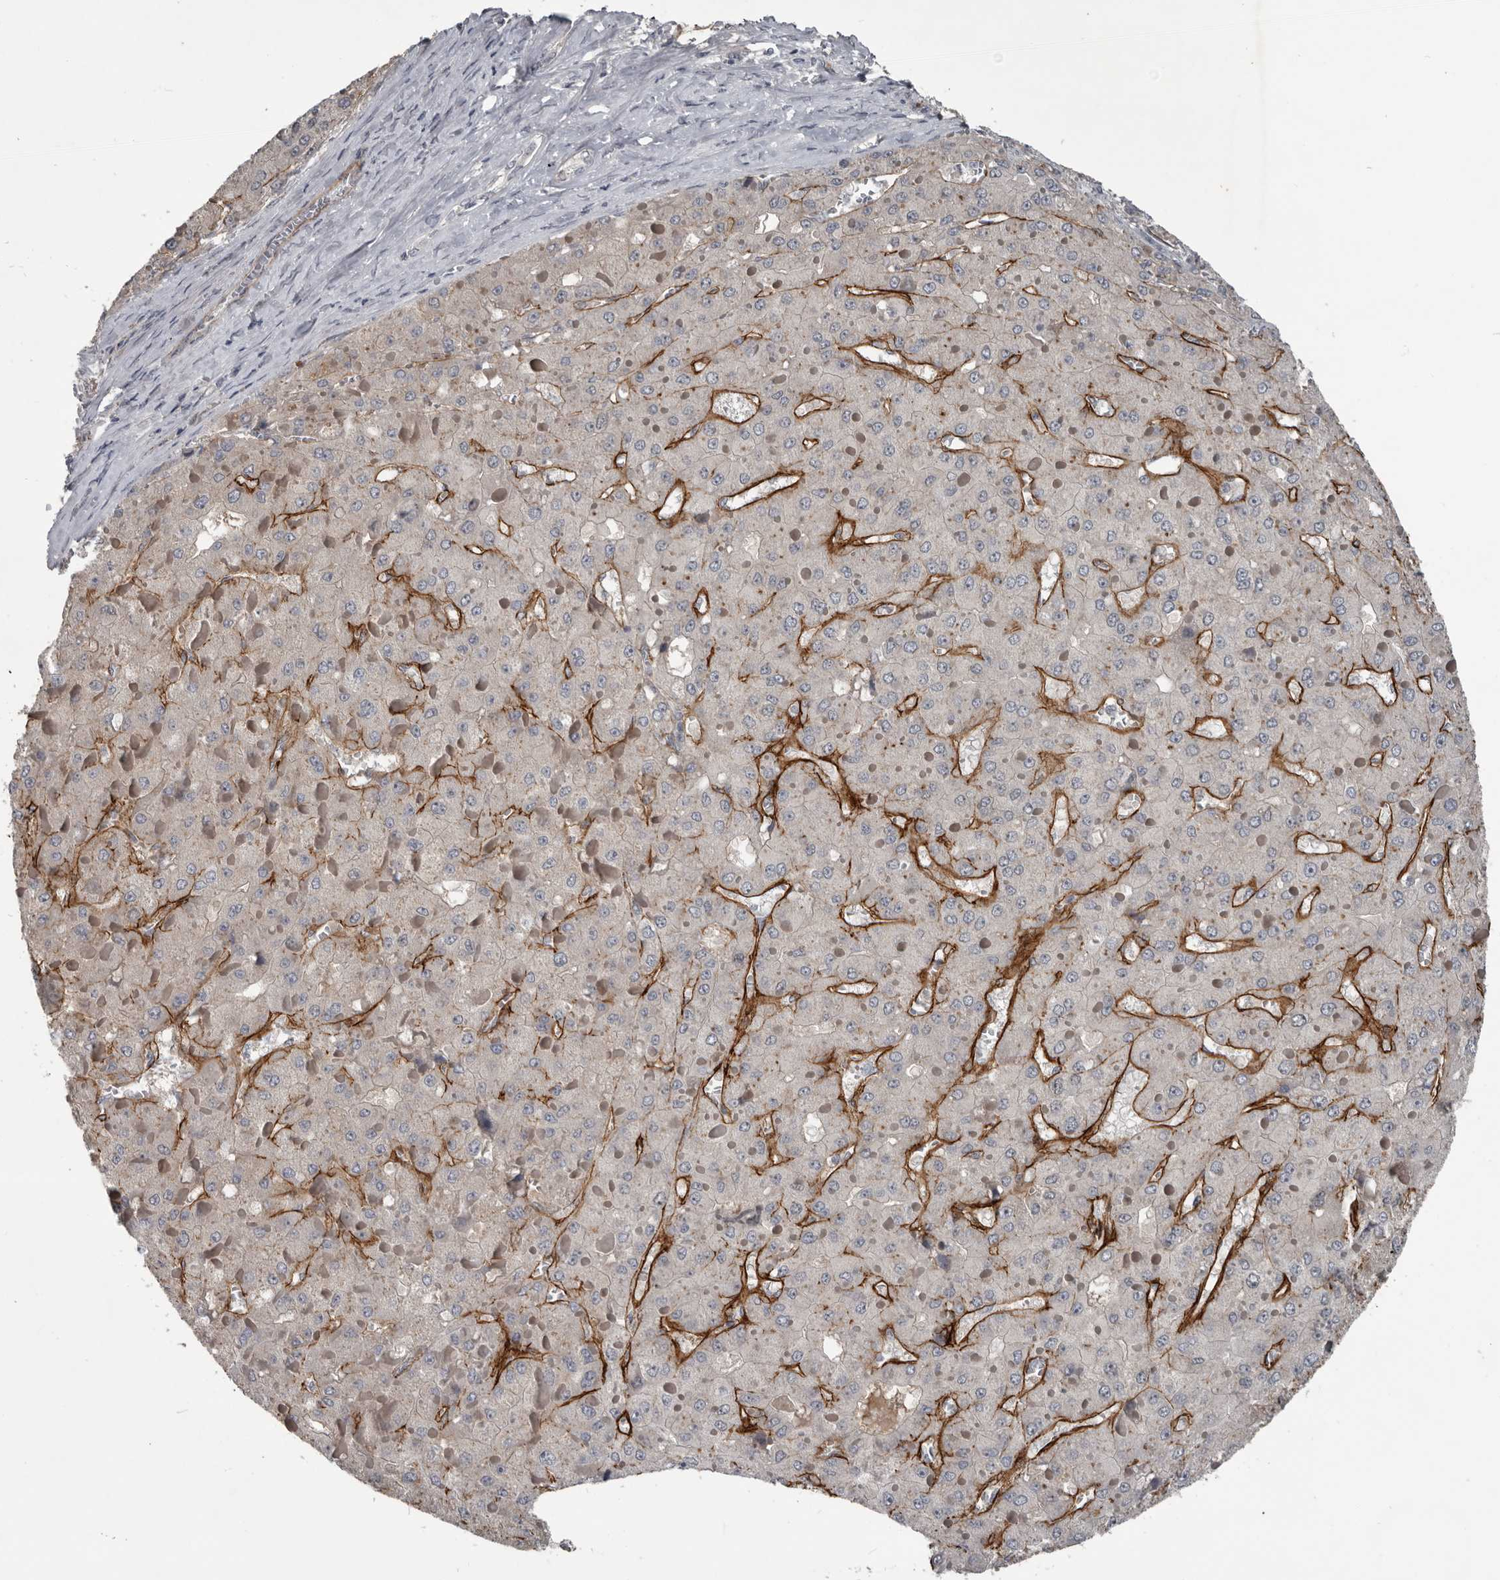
{"staining": {"intensity": "negative", "quantity": "none", "location": "none"}, "tissue": "liver cancer", "cell_type": "Tumor cells", "image_type": "cancer", "snomed": [{"axis": "morphology", "description": "Carcinoma, Hepatocellular, NOS"}, {"axis": "topography", "description": "Liver"}], "caption": "The histopathology image displays no staining of tumor cells in liver cancer (hepatocellular carcinoma). The staining is performed using DAB brown chromogen with nuclei counter-stained in using hematoxylin.", "gene": "C1orf216", "patient": {"sex": "female", "age": 73}}